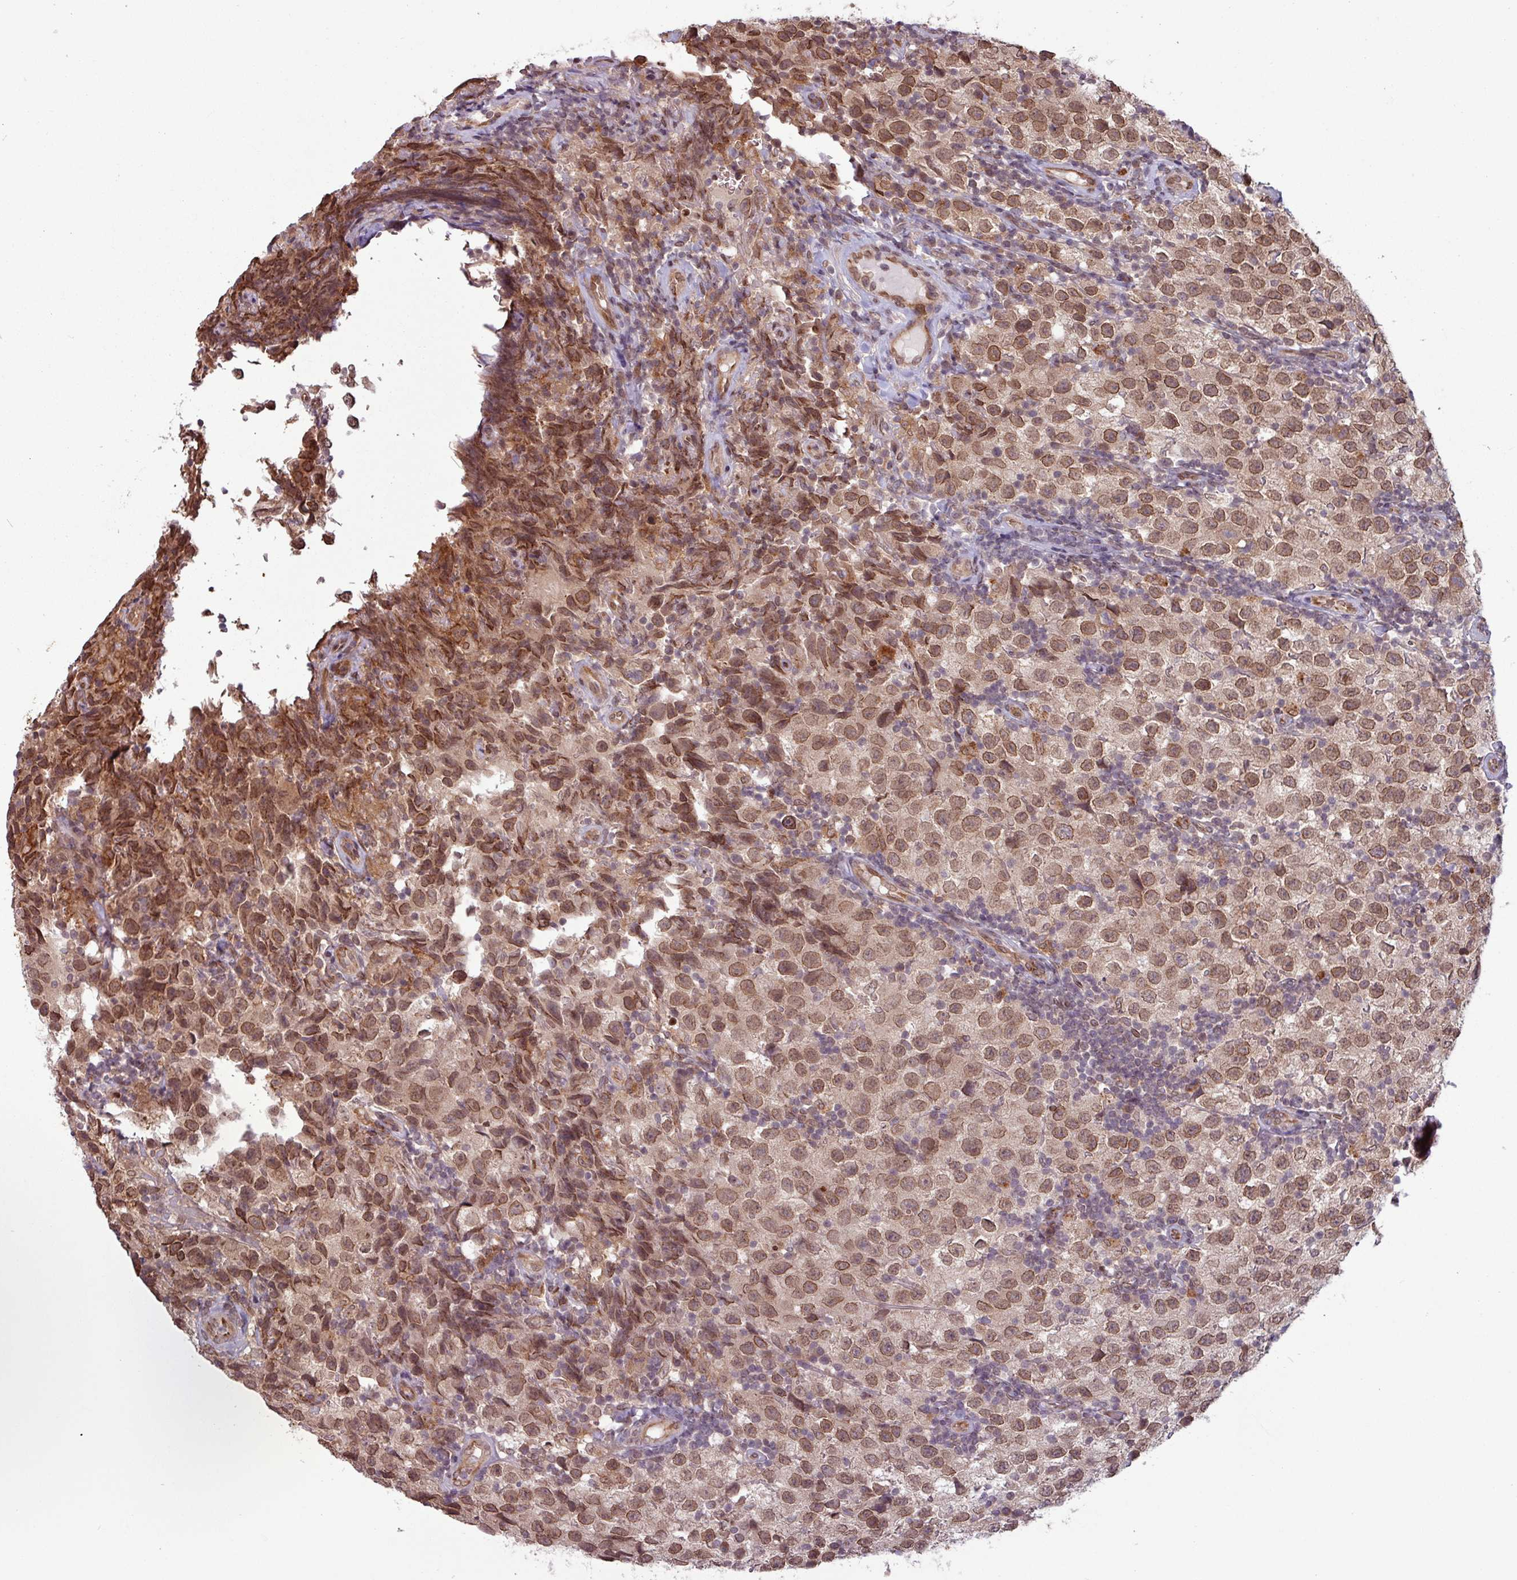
{"staining": {"intensity": "moderate", "quantity": ">75%", "location": "cytoplasmic/membranous,nuclear"}, "tissue": "testis cancer", "cell_type": "Tumor cells", "image_type": "cancer", "snomed": [{"axis": "morphology", "description": "Seminoma, NOS"}, {"axis": "morphology", "description": "Carcinoma, Embryonal, NOS"}, {"axis": "topography", "description": "Testis"}], "caption": "IHC photomicrograph of neoplastic tissue: human testis seminoma stained using IHC reveals medium levels of moderate protein expression localized specifically in the cytoplasmic/membranous and nuclear of tumor cells, appearing as a cytoplasmic/membranous and nuclear brown color.", "gene": "RBM4B", "patient": {"sex": "male", "age": 41}}